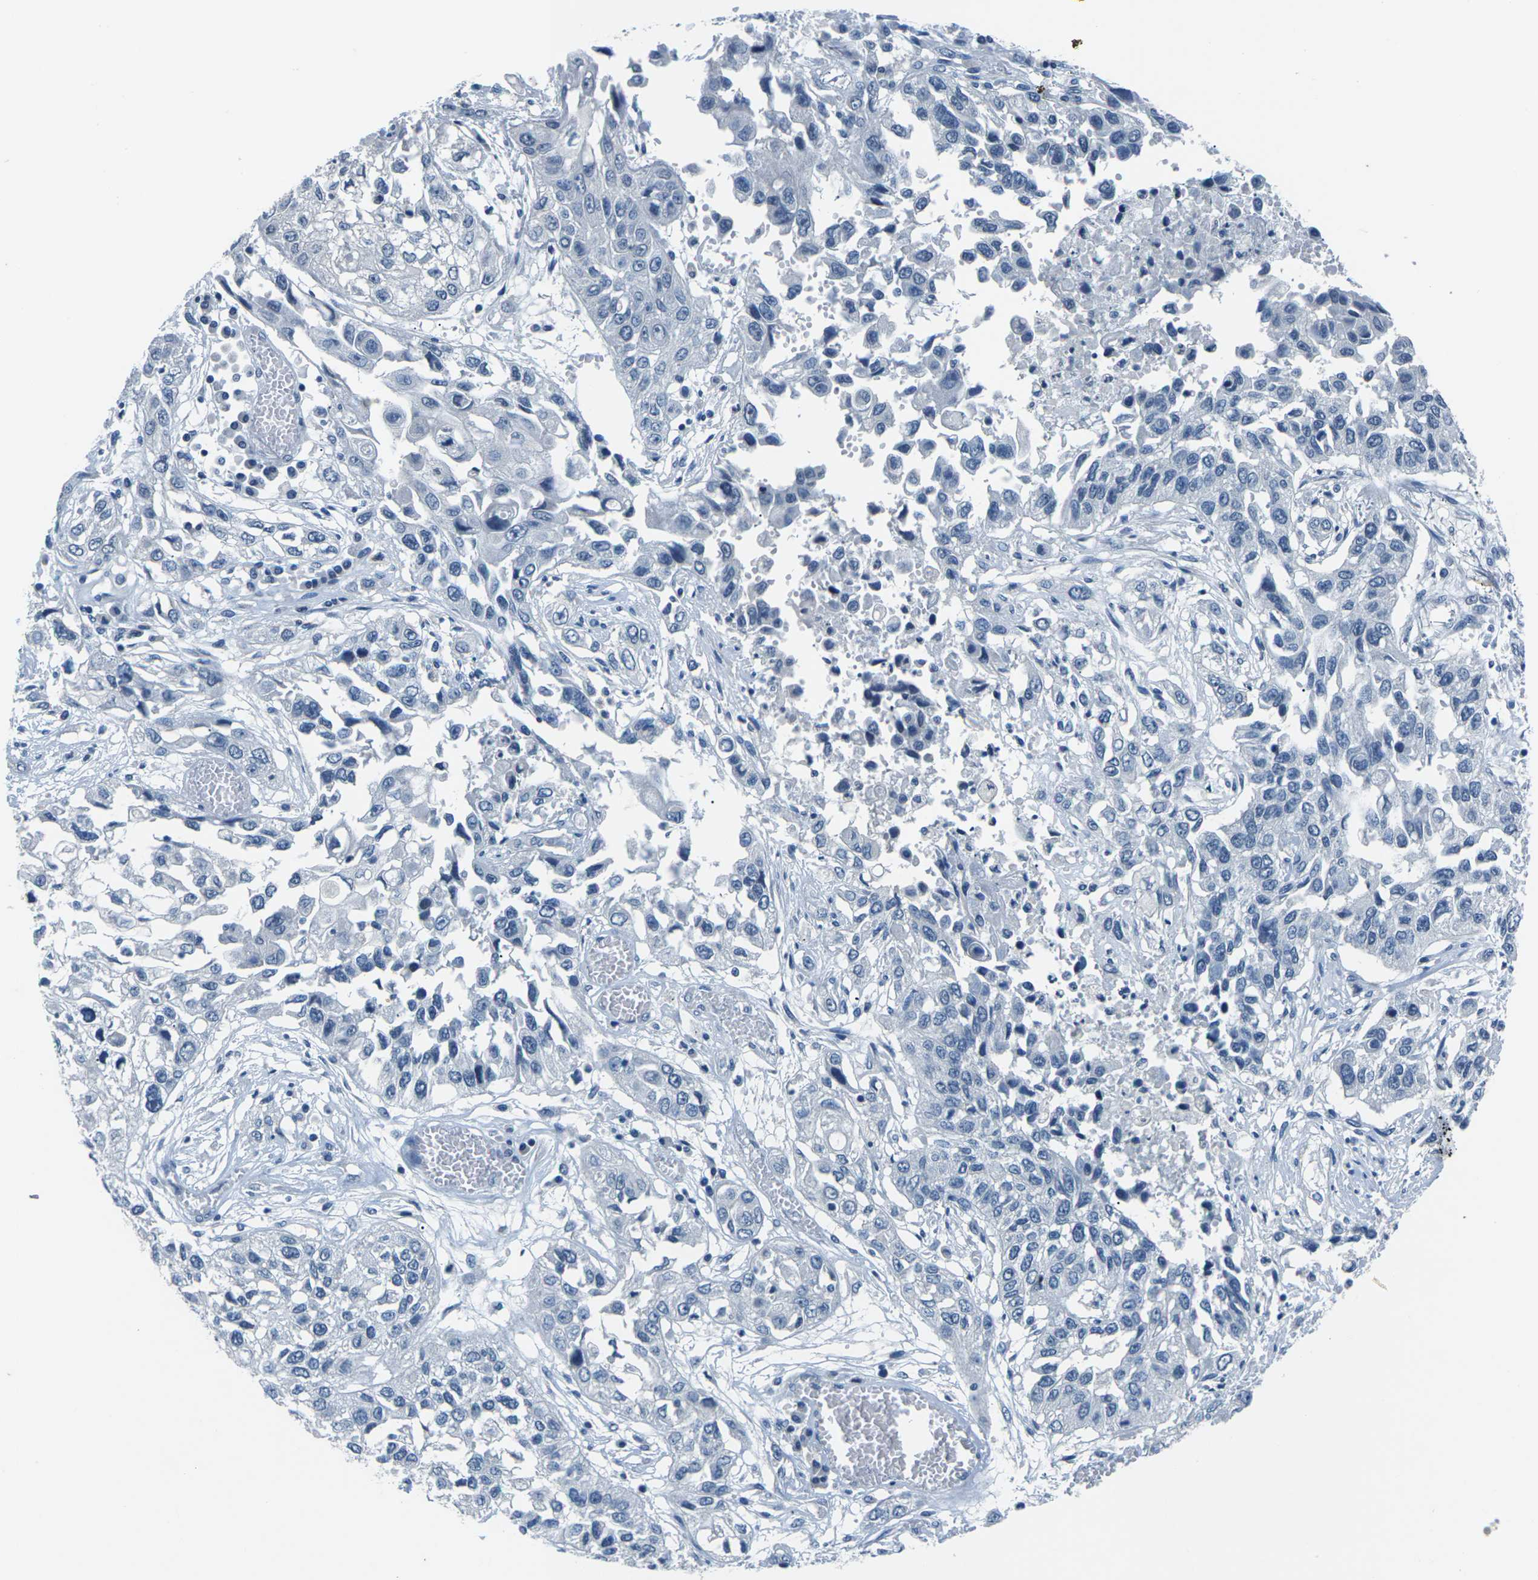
{"staining": {"intensity": "negative", "quantity": "none", "location": "none"}, "tissue": "lung cancer", "cell_type": "Tumor cells", "image_type": "cancer", "snomed": [{"axis": "morphology", "description": "Squamous cell carcinoma, NOS"}, {"axis": "topography", "description": "Lung"}], "caption": "A photomicrograph of lung squamous cell carcinoma stained for a protein reveals no brown staining in tumor cells.", "gene": "UMOD", "patient": {"sex": "male", "age": 71}}